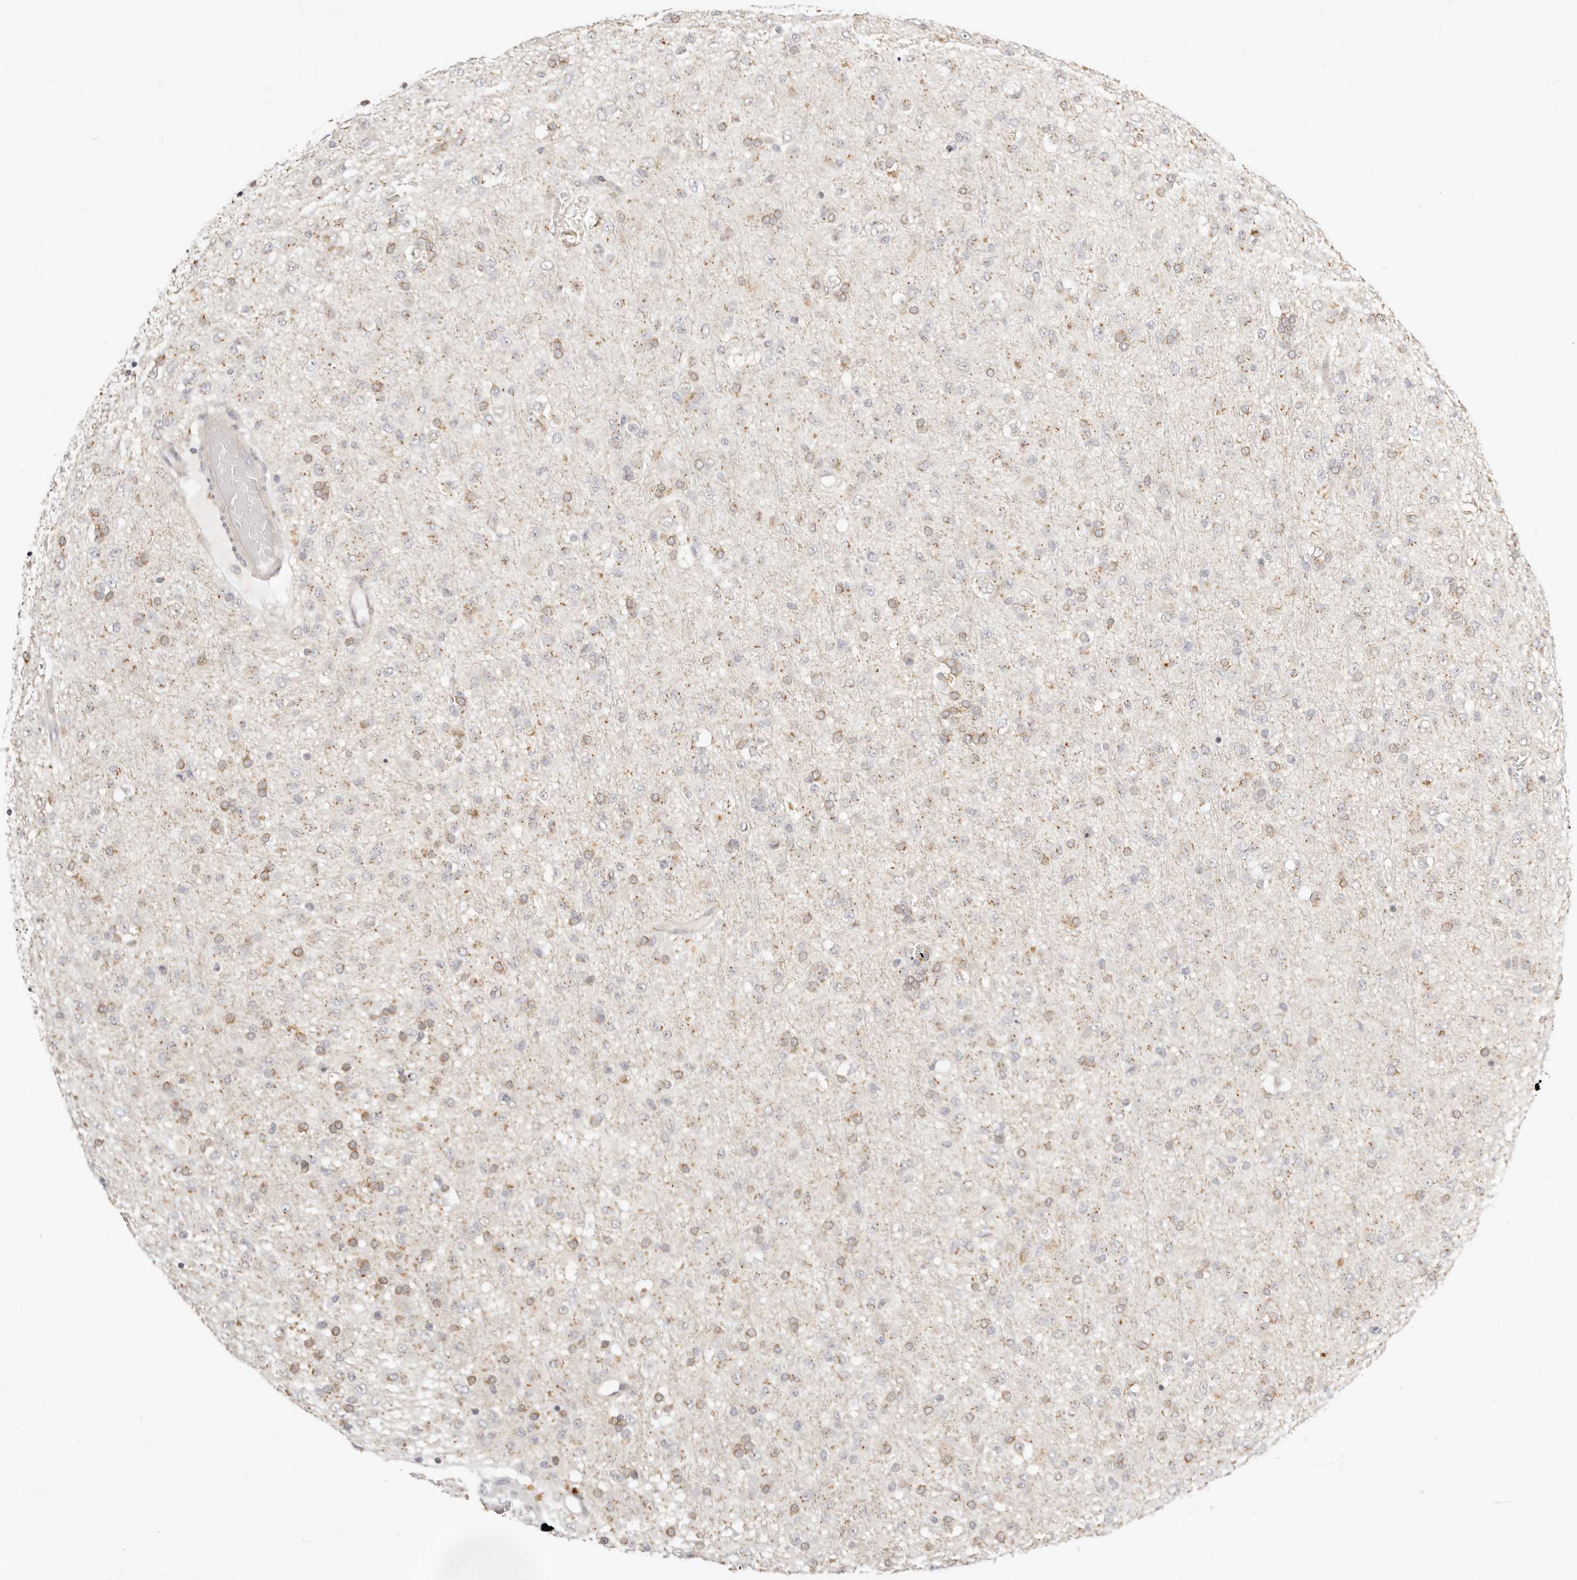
{"staining": {"intensity": "moderate", "quantity": "25%-75%", "location": "cytoplasmic/membranous"}, "tissue": "glioma", "cell_type": "Tumor cells", "image_type": "cancer", "snomed": [{"axis": "morphology", "description": "Glioma, malignant, Low grade"}, {"axis": "topography", "description": "Brain"}], "caption": "Tumor cells demonstrate medium levels of moderate cytoplasmic/membranous positivity in about 25%-75% of cells in human glioma. (DAB (3,3'-diaminobenzidine) IHC with brightfield microscopy, high magnification).", "gene": "FAM20B", "patient": {"sex": "male", "age": 65}}